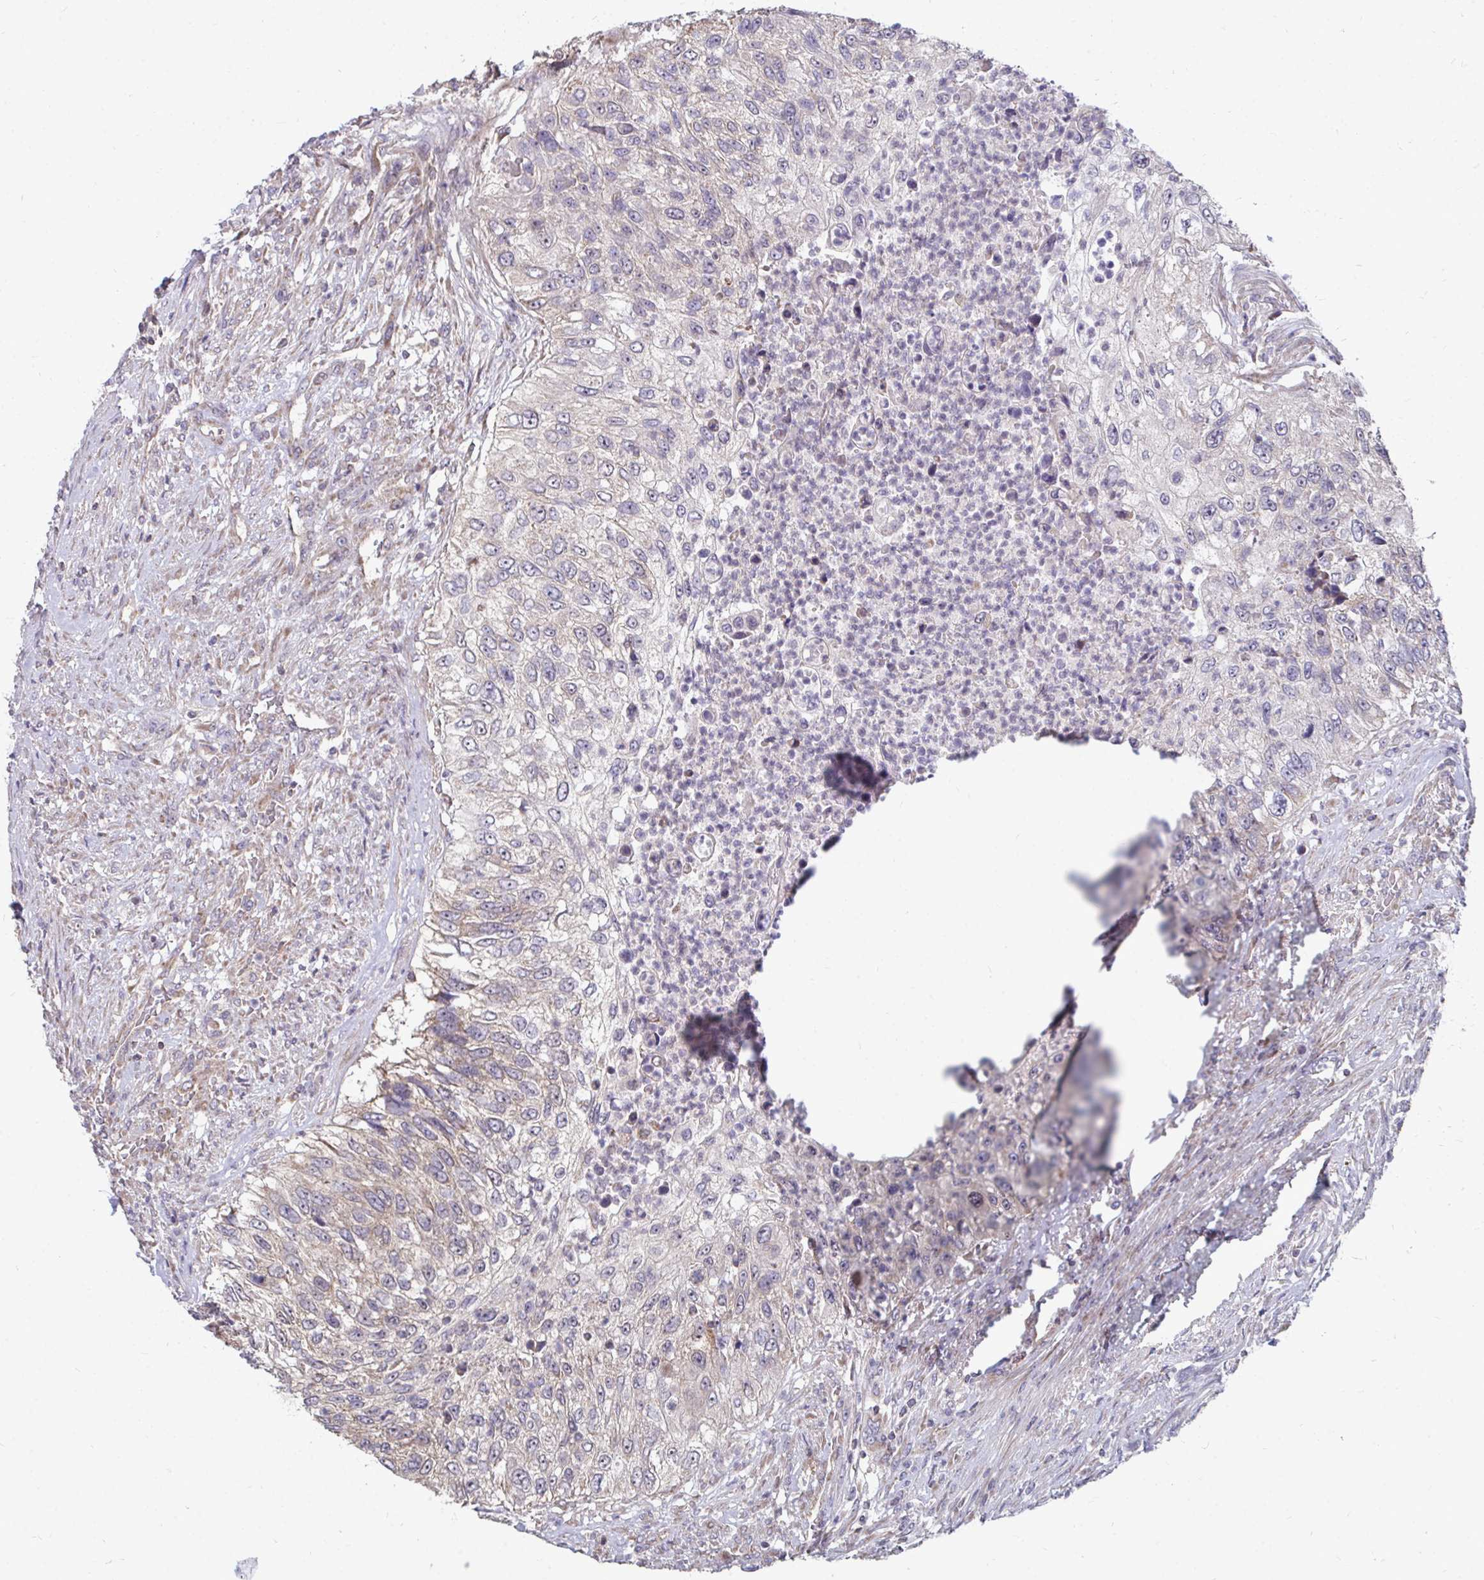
{"staining": {"intensity": "weak", "quantity": "25%-75%", "location": "cytoplasmic/membranous"}, "tissue": "urothelial cancer", "cell_type": "Tumor cells", "image_type": "cancer", "snomed": [{"axis": "morphology", "description": "Urothelial carcinoma, High grade"}, {"axis": "topography", "description": "Urinary bladder"}], "caption": "High-magnification brightfield microscopy of urothelial cancer stained with DAB (brown) and counterstained with hematoxylin (blue). tumor cells exhibit weak cytoplasmic/membranous positivity is present in approximately25%-75% of cells.", "gene": "DNAJA2", "patient": {"sex": "female", "age": 60}}